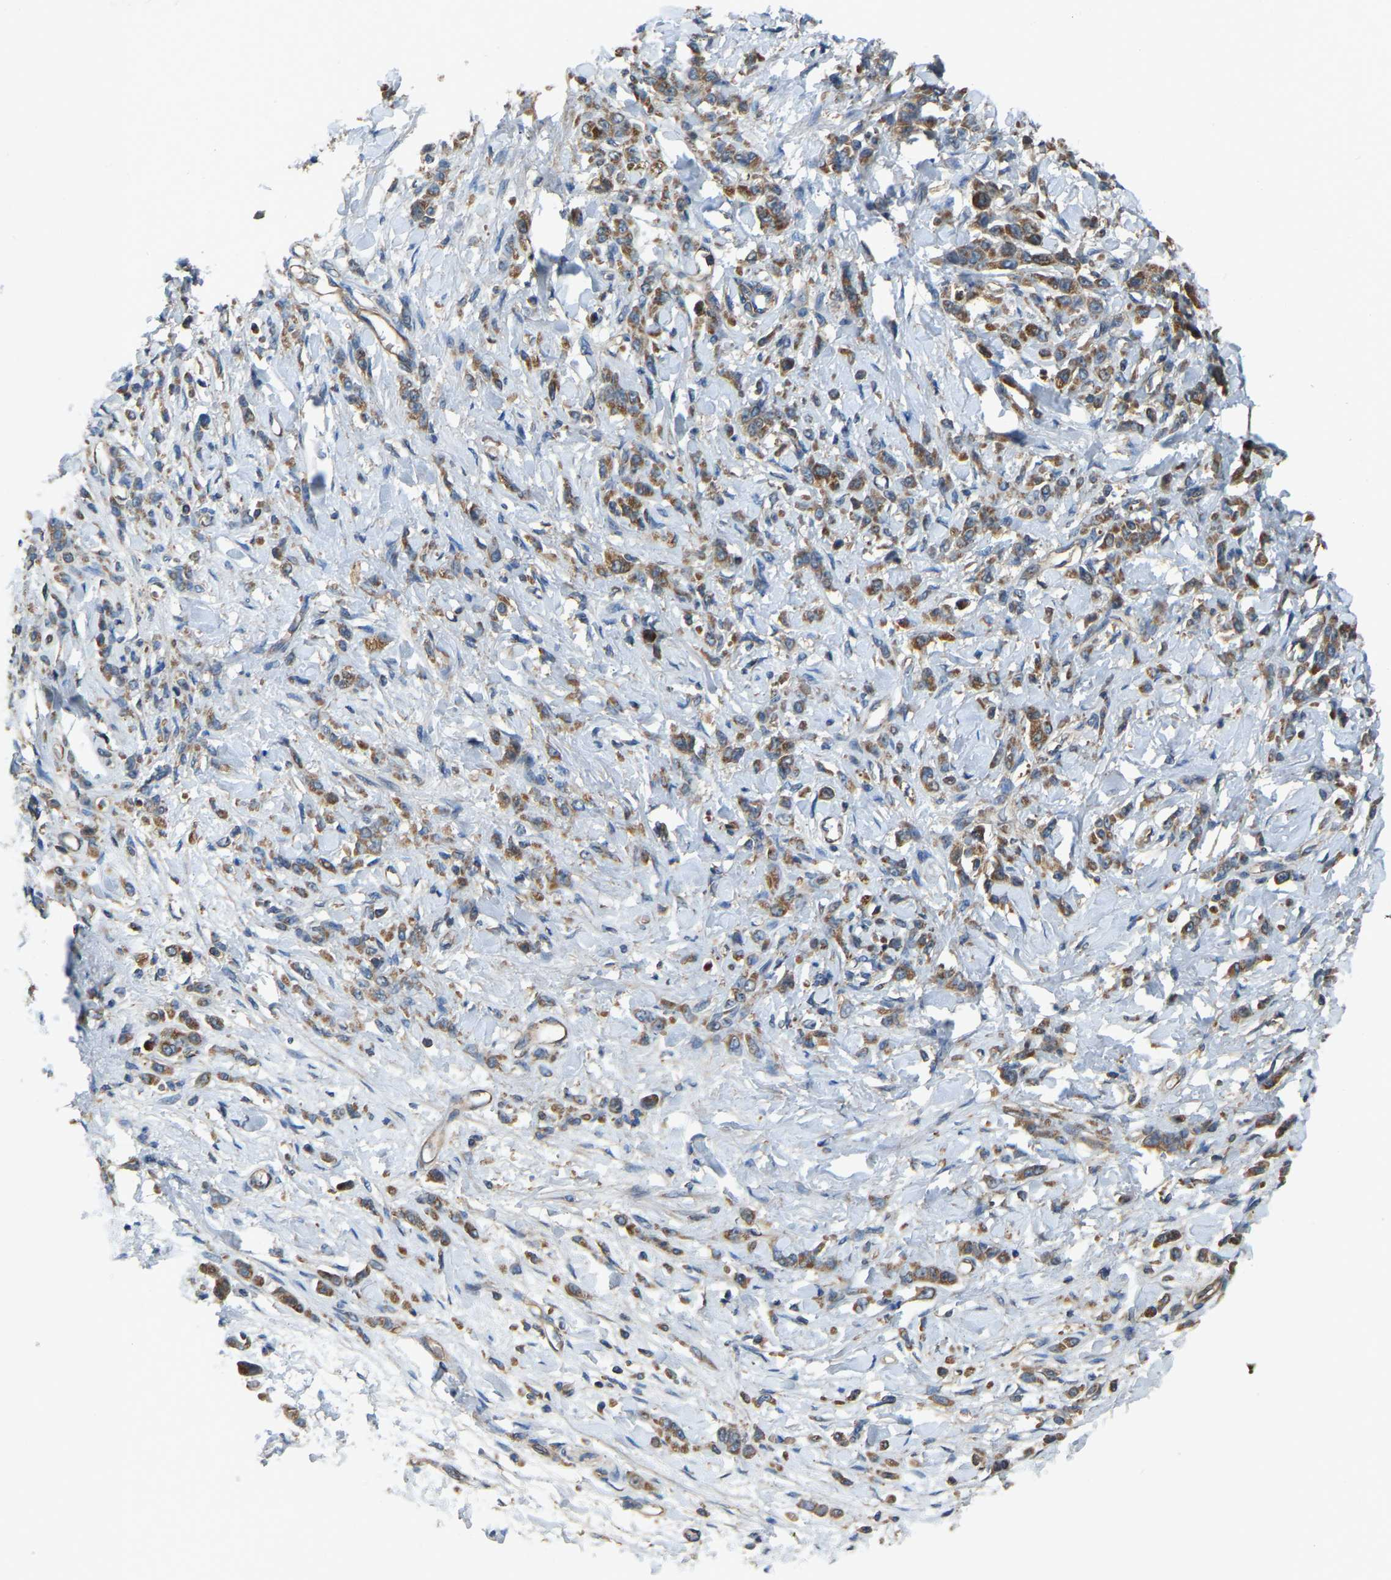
{"staining": {"intensity": "moderate", "quantity": ">75%", "location": "cytoplasmic/membranous"}, "tissue": "stomach cancer", "cell_type": "Tumor cells", "image_type": "cancer", "snomed": [{"axis": "morphology", "description": "Normal tissue, NOS"}, {"axis": "morphology", "description": "Adenocarcinoma, NOS"}, {"axis": "topography", "description": "Stomach"}], "caption": "Immunohistochemistry (IHC) of human stomach cancer shows medium levels of moderate cytoplasmic/membranous staining in about >75% of tumor cells.", "gene": "SAMD9L", "patient": {"sex": "male", "age": 82}}